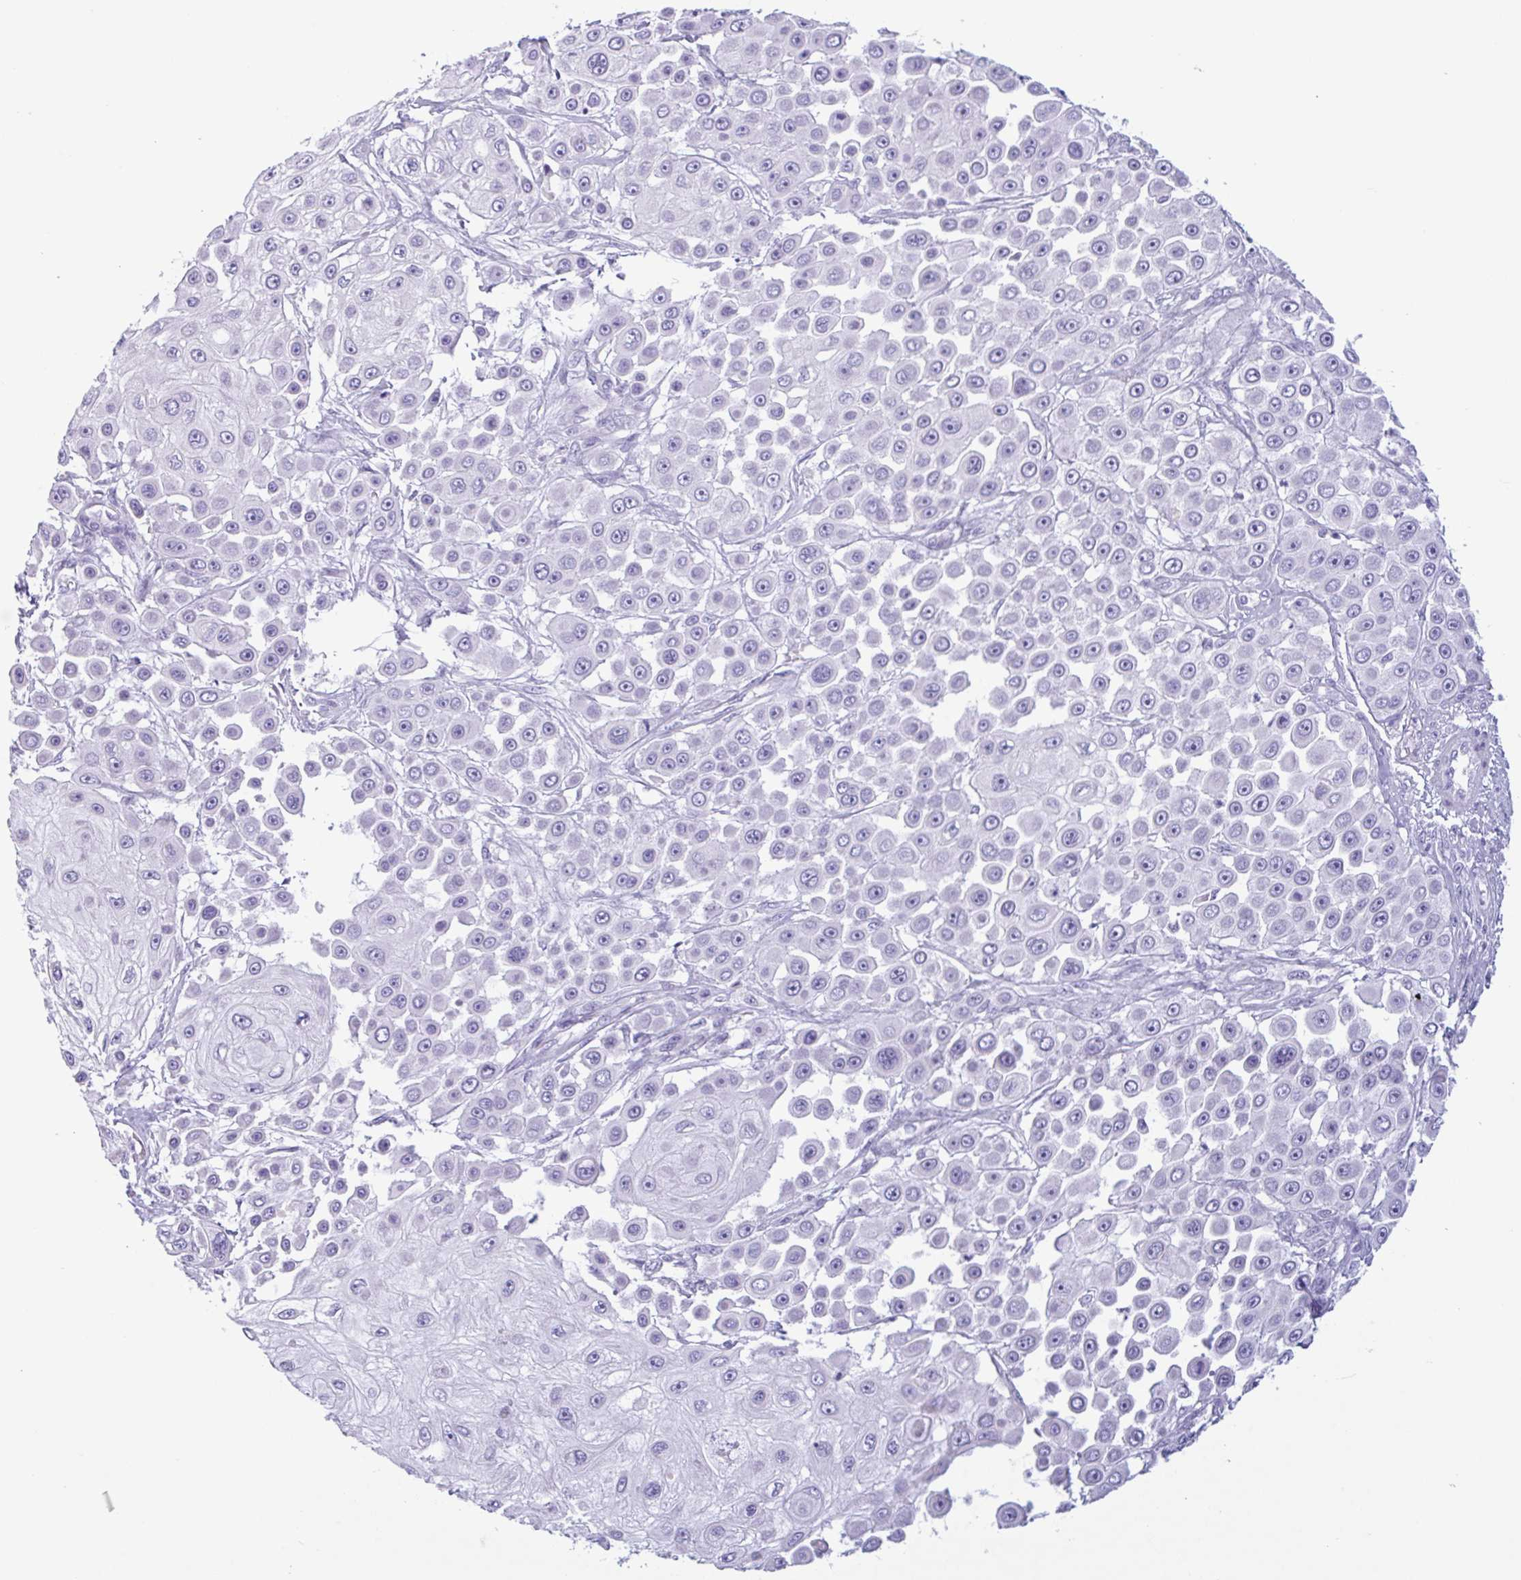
{"staining": {"intensity": "negative", "quantity": "none", "location": "none"}, "tissue": "skin cancer", "cell_type": "Tumor cells", "image_type": "cancer", "snomed": [{"axis": "morphology", "description": "Squamous cell carcinoma, NOS"}, {"axis": "topography", "description": "Skin"}], "caption": "Immunohistochemistry (IHC) of human skin squamous cell carcinoma displays no positivity in tumor cells.", "gene": "CTSE", "patient": {"sex": "male", "age": 67}}